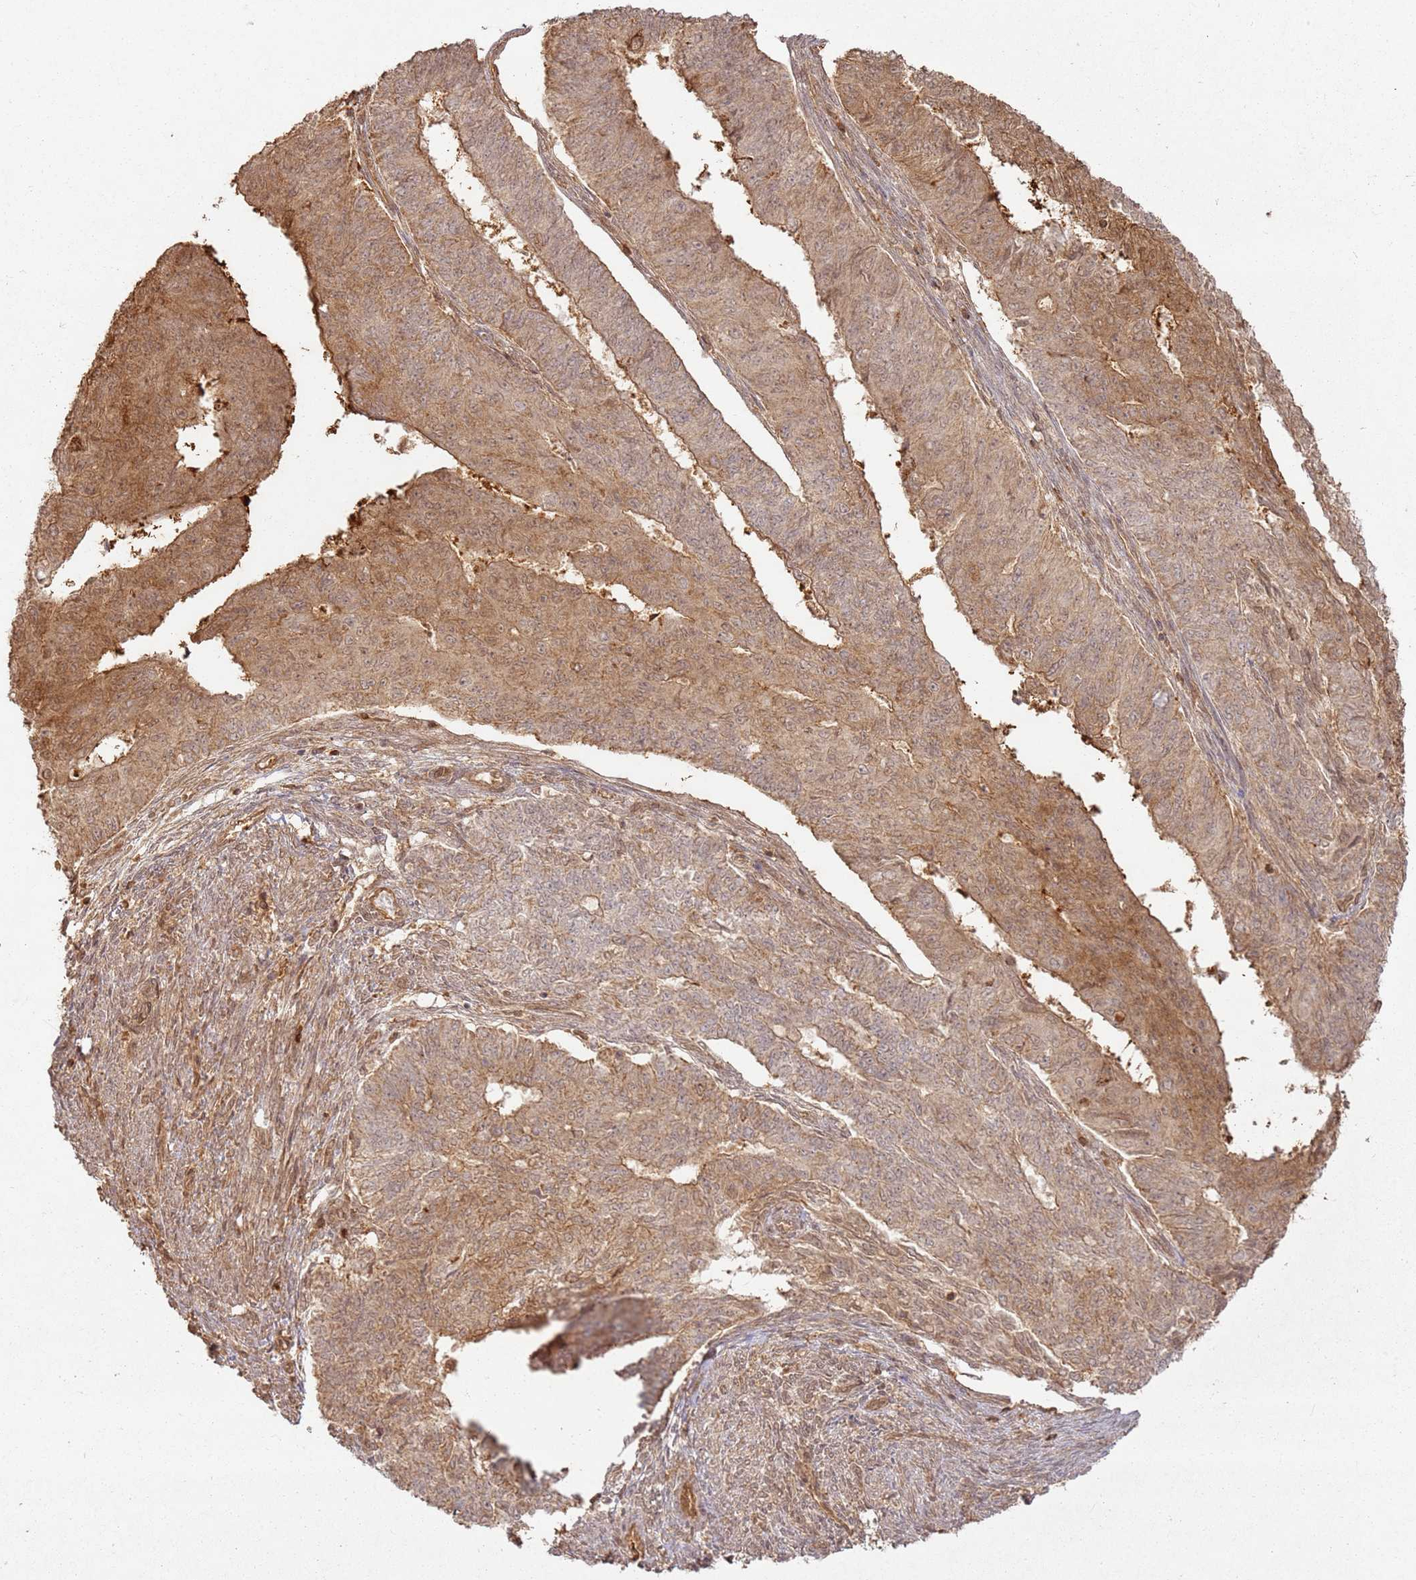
{"staining": {"intensity": "moderate", "quantity": ">75%", "location": "cytoplasmic/membranous"}, "tissue": "endometrial cancer", "cell_type": "Tumor cells", "image_type": "cancer", "snomed": [{"axis": "morphology", "description": "Adenocarcinoma, NOS"}, {"axis": "topography", "description": "Endometrium"}], "caption": "Adenocarcinoma (endometrial) tissue demonstrates moderate cytoplasmic/membranous positivity in about >75% of tumor cells, visualized by immunohistochemistry.", "gene": "ZNF776", "patient": {"sex": "female", "age": 32}}